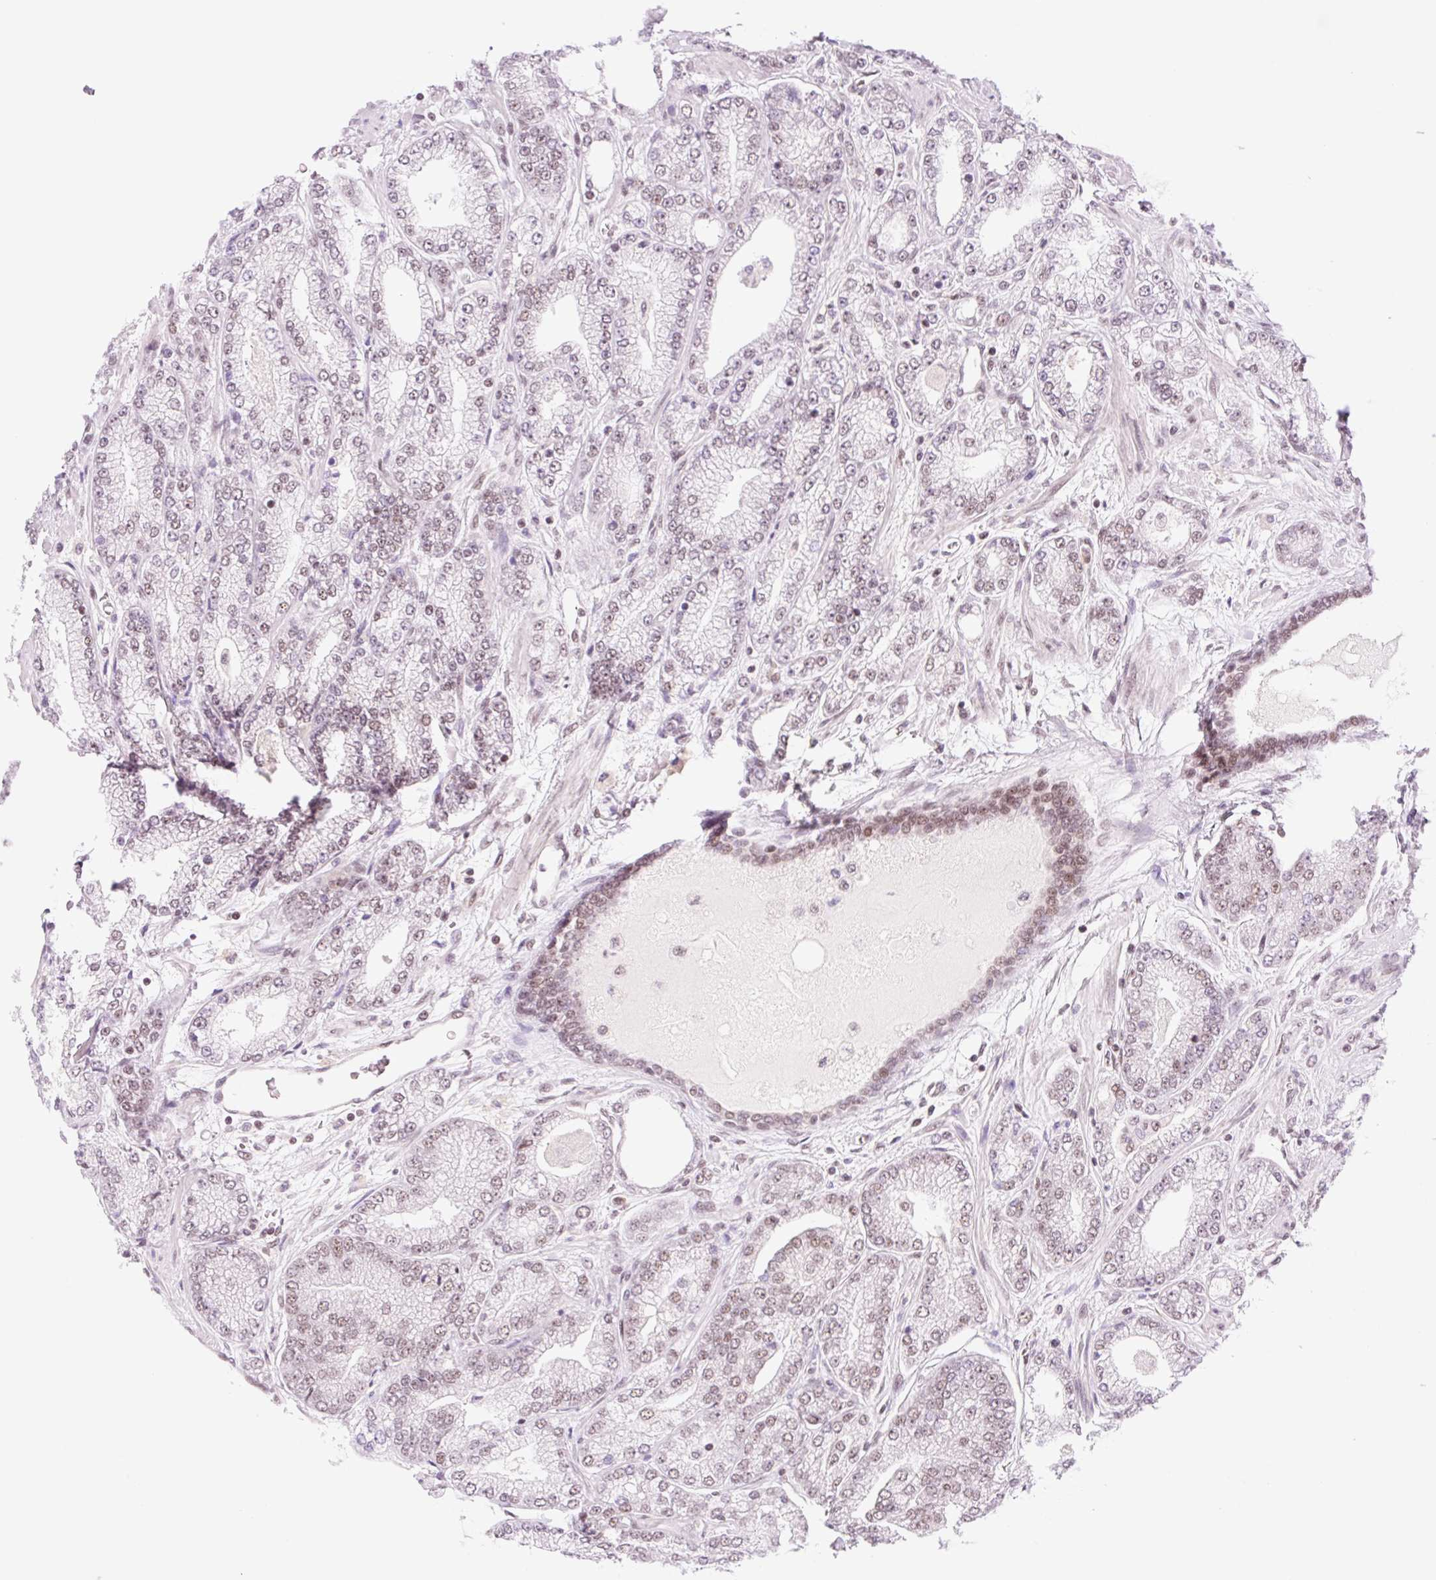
{"staining": {"intensity": "weak", "quantity": "25%-75%", "location": "nuclear"}, "tissue": "prostate cancer", "cell_type": "Tumor cells", "image_type": "cancer", "snomed": [{"axis": "morphology", "description": "Adenocarcinoma, High grade"}, {"axis": "topography", "description": "Prostate"}], "caption": "Protein analysis of adenocarcinoma (high-grade) (prostate) tissue shows weak nuclear expression in about 25%-75% of tumor cells.", "gene": "PRDM11", "patient": {"sex": "male", "age": 68}}